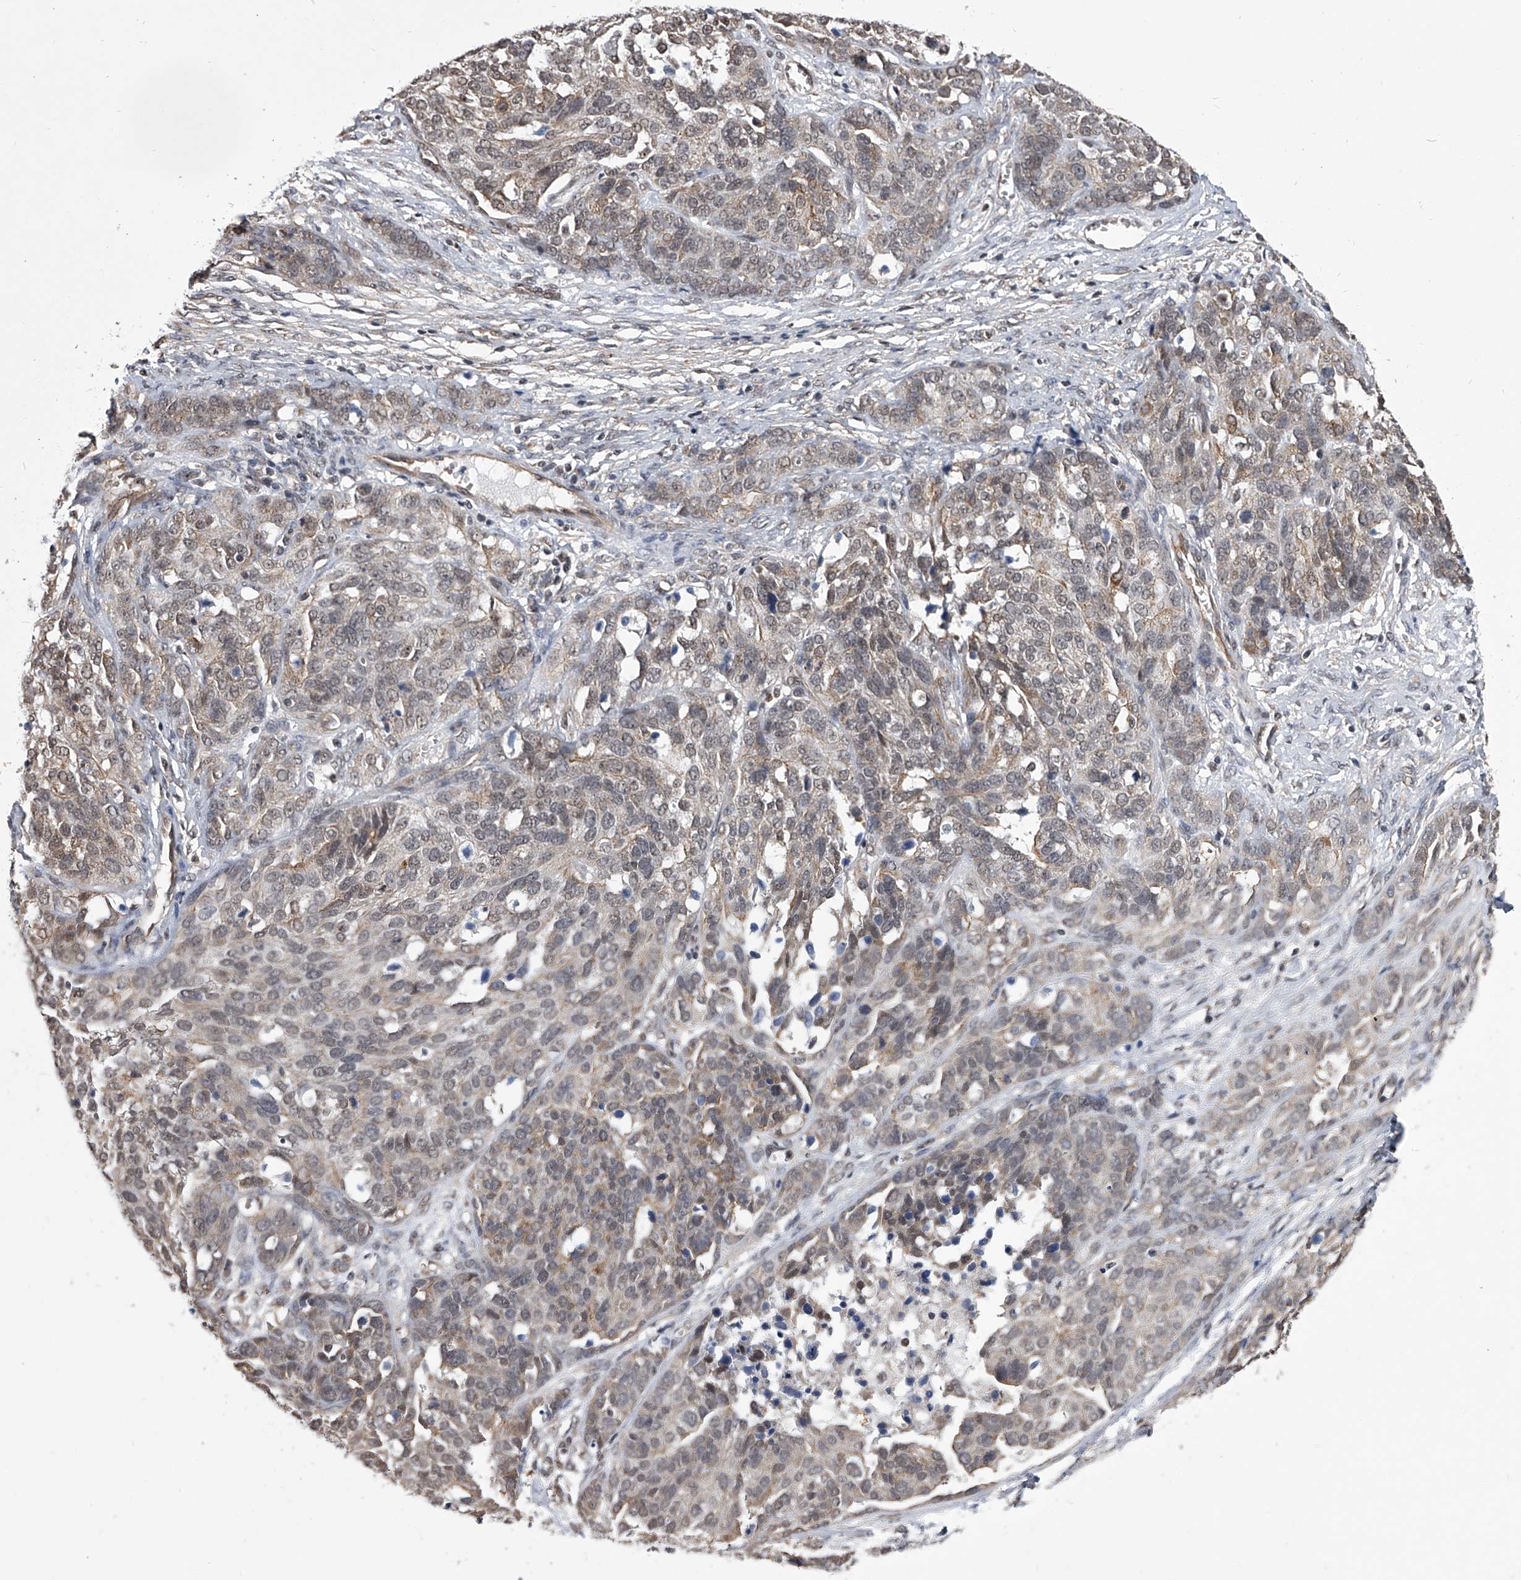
{"staining": {"intensity": "weak", "quantity": "25%-75%", "location": "nuclear"}, "tissue": "ovarian cancer", "cell_type": "Tumor cells", "image_type": "cancer", "snomed": [{"axis": "morphology", "description": "Cystadenocarcinoma, serous, NOS"}, {"axis": "topography", "description": "Ovary"}], "caption": "Immunohistochemistry of human ovarian serous cystadenocarcinoma shows low levels of weak nuclear expression in about 25%-75% of tumor cells. The staining was performed using DAB, with brown indicating positive protein expression. Nuclei are stained blue with hematoxylin.", "gene": "ZNF76", "patient": {"sex": "female", "age": 44}}